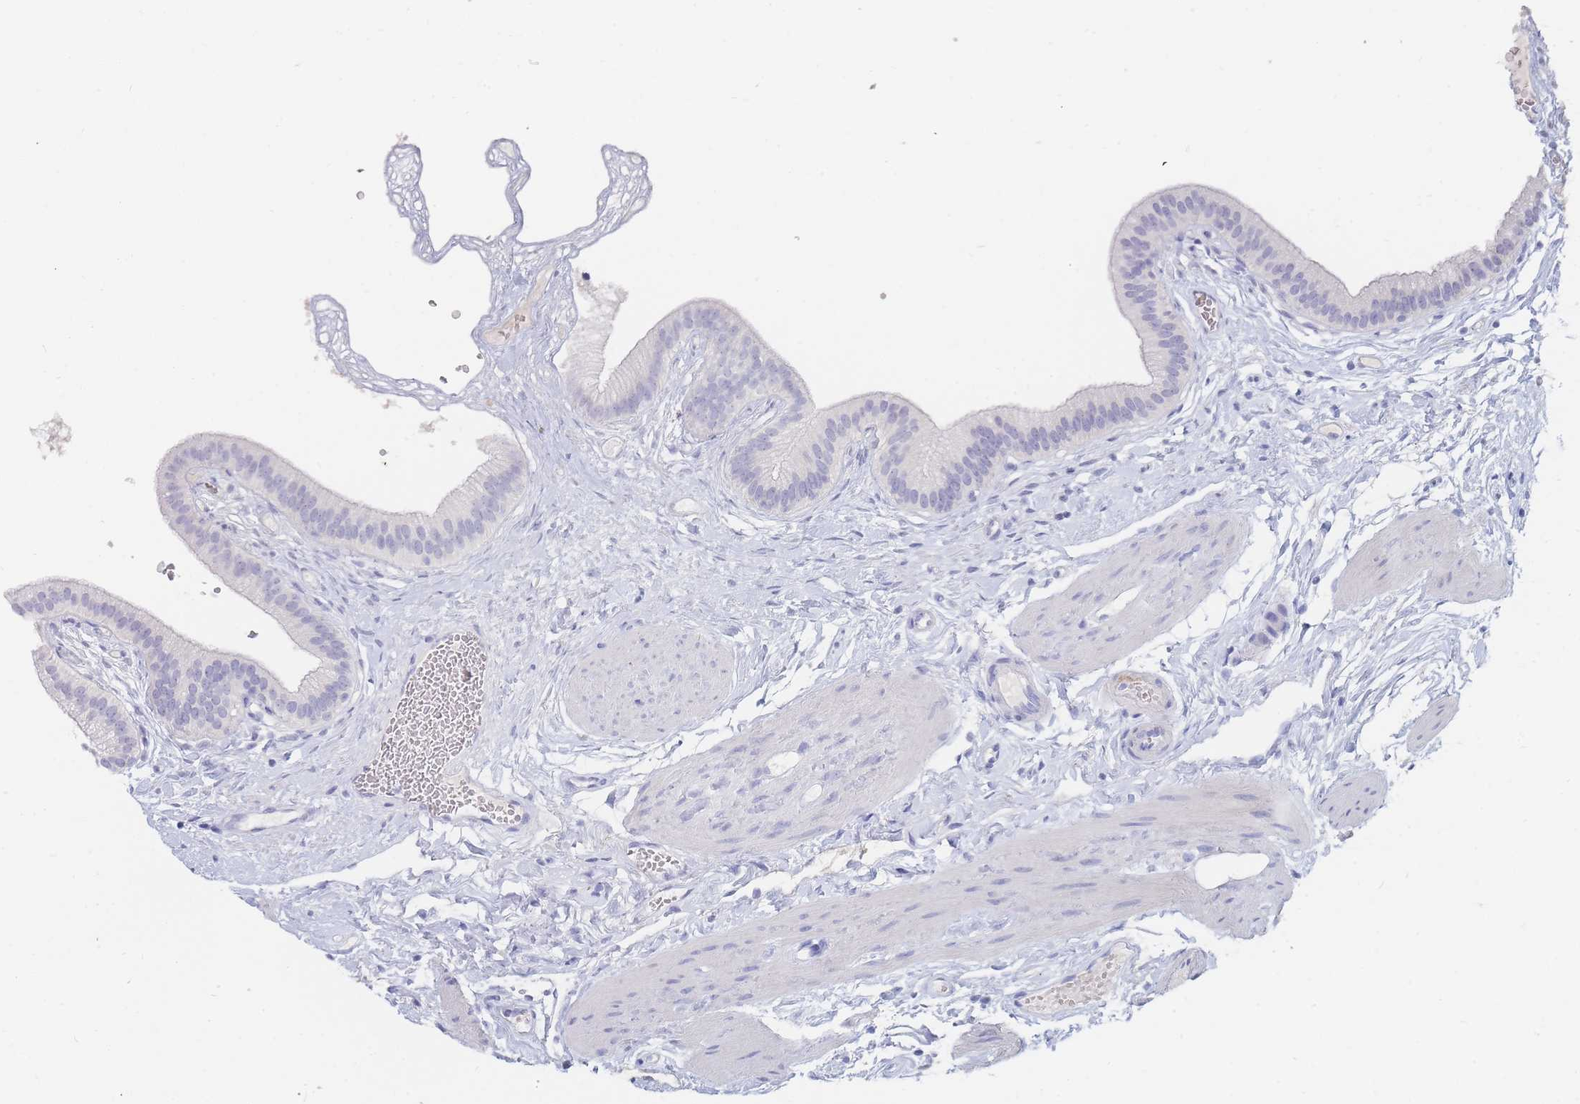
{"staining": {"intensity": "negative", "quantity": "none", "location": "none"}, "tissue": "gallbladder", "cell_type": "Glandular cells", "image_type": "normal", "snomed": [{"axis": "morphology", "description": "Normal tissue, NOS"}, {"axis": "topography", "description": "Gallbladder"}], "caption": "A high-resolution image shows immunohistochemistry staining of normal gallbladder, which exhibits no significant staining in glandular cells. (Stains: DAB (3,3'-diaminobenzidine) immunohistochemistry (IHC) with hematoxylin counter stain, Microscopy: brightfield microscopy at high magnification).", "gene": "SLC25A35", "patient": {"sex": "female", "age": 54}}